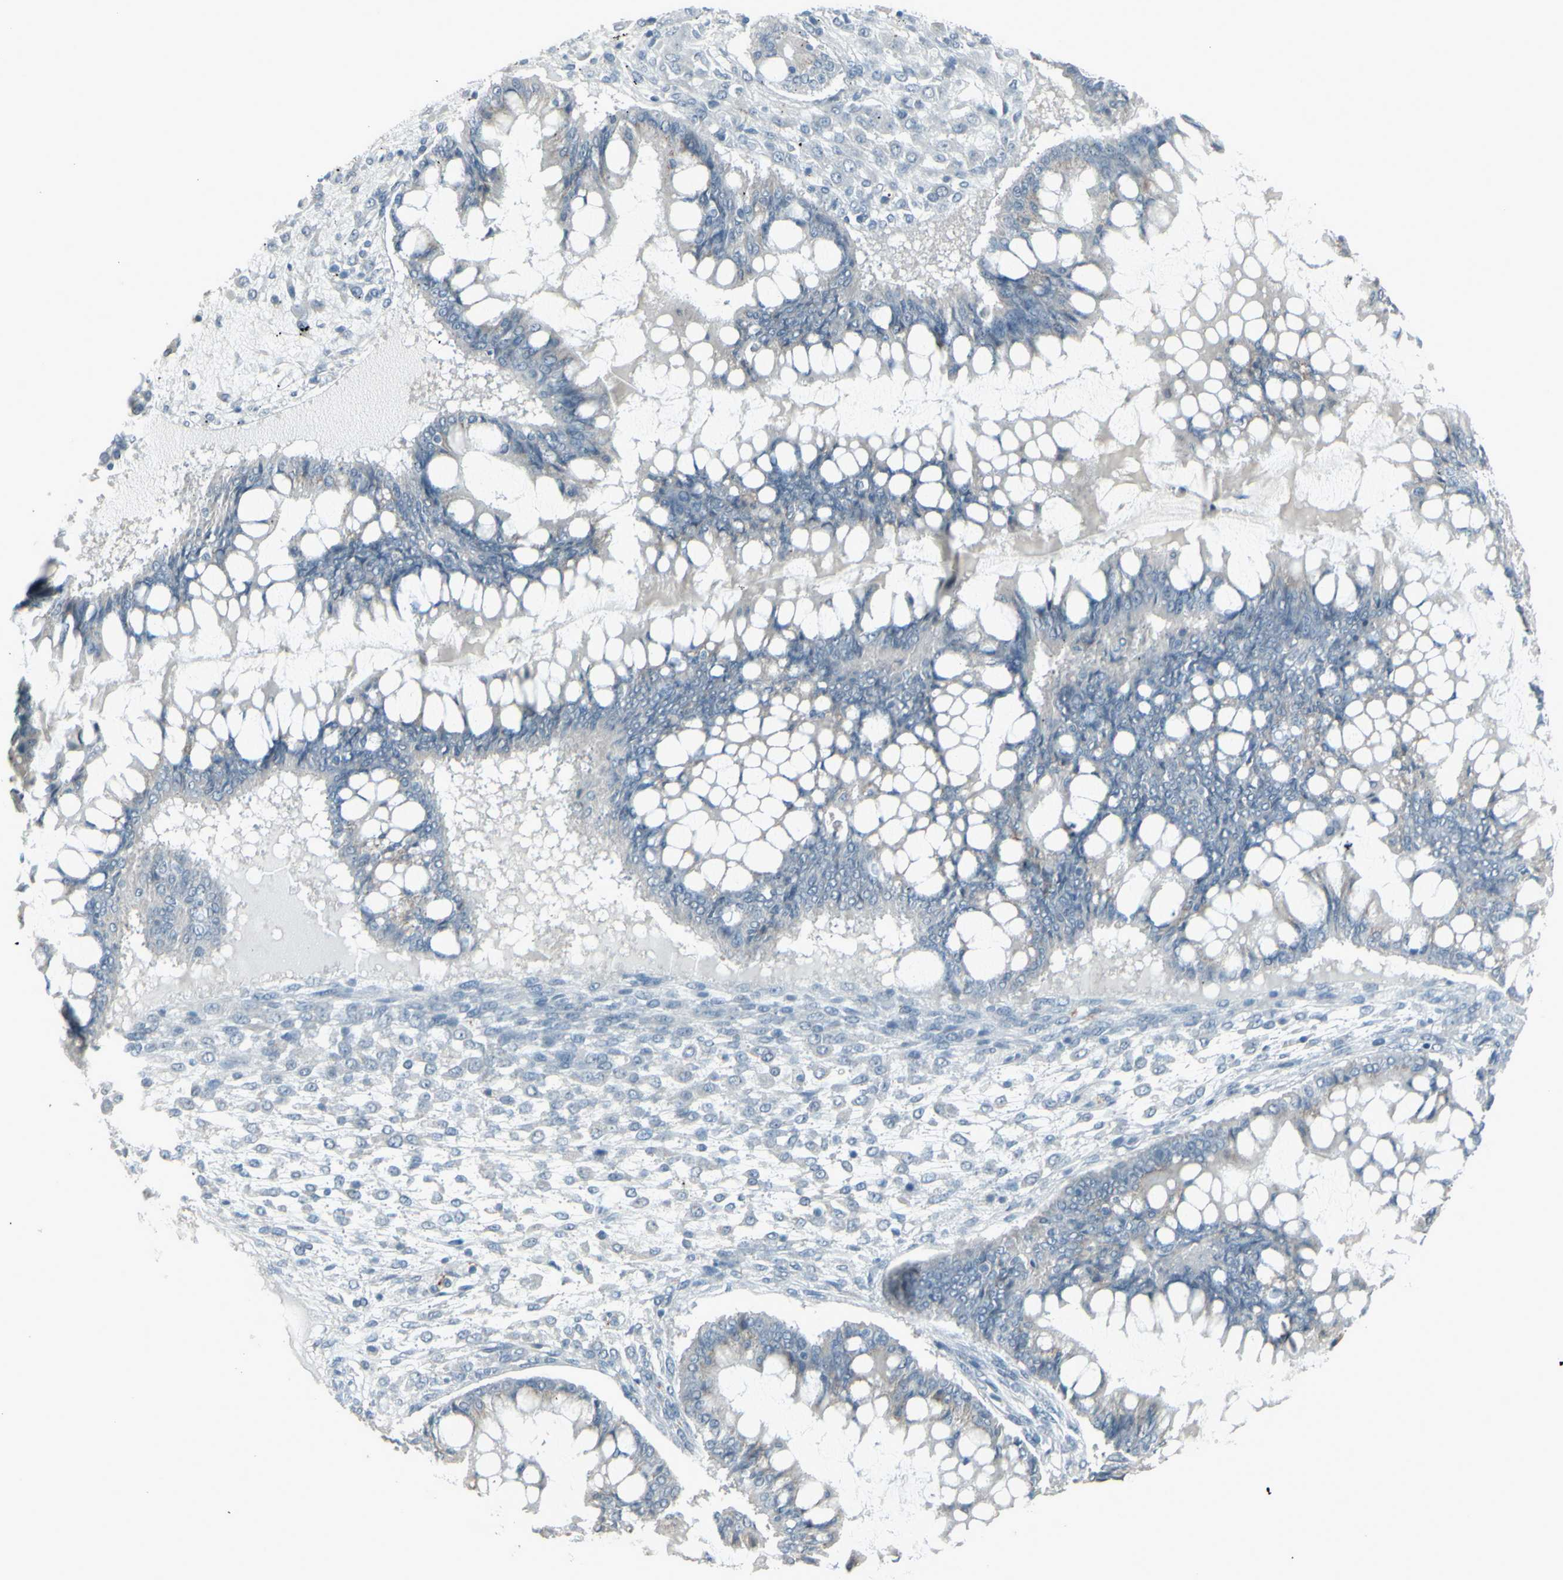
{"staining": {"intensity": "negative", "quantity": "none", "location": "none"}, "tissue": "ovarian cancer", "cell_type": "Tumor cells", "image_type": "cancer", "snomed": [{"axis": "morphology", "description": "Cystadenocarcinoma, mucinous, NOS"}, {"axis": "topography", "description": "Ovary"}], "caption": "There is no significant staining in tumor cells of mucinous cystadenocarcinoma (ovarian).", "gene": "CD79B", "patient": {"sex": "female", "age": 73}}